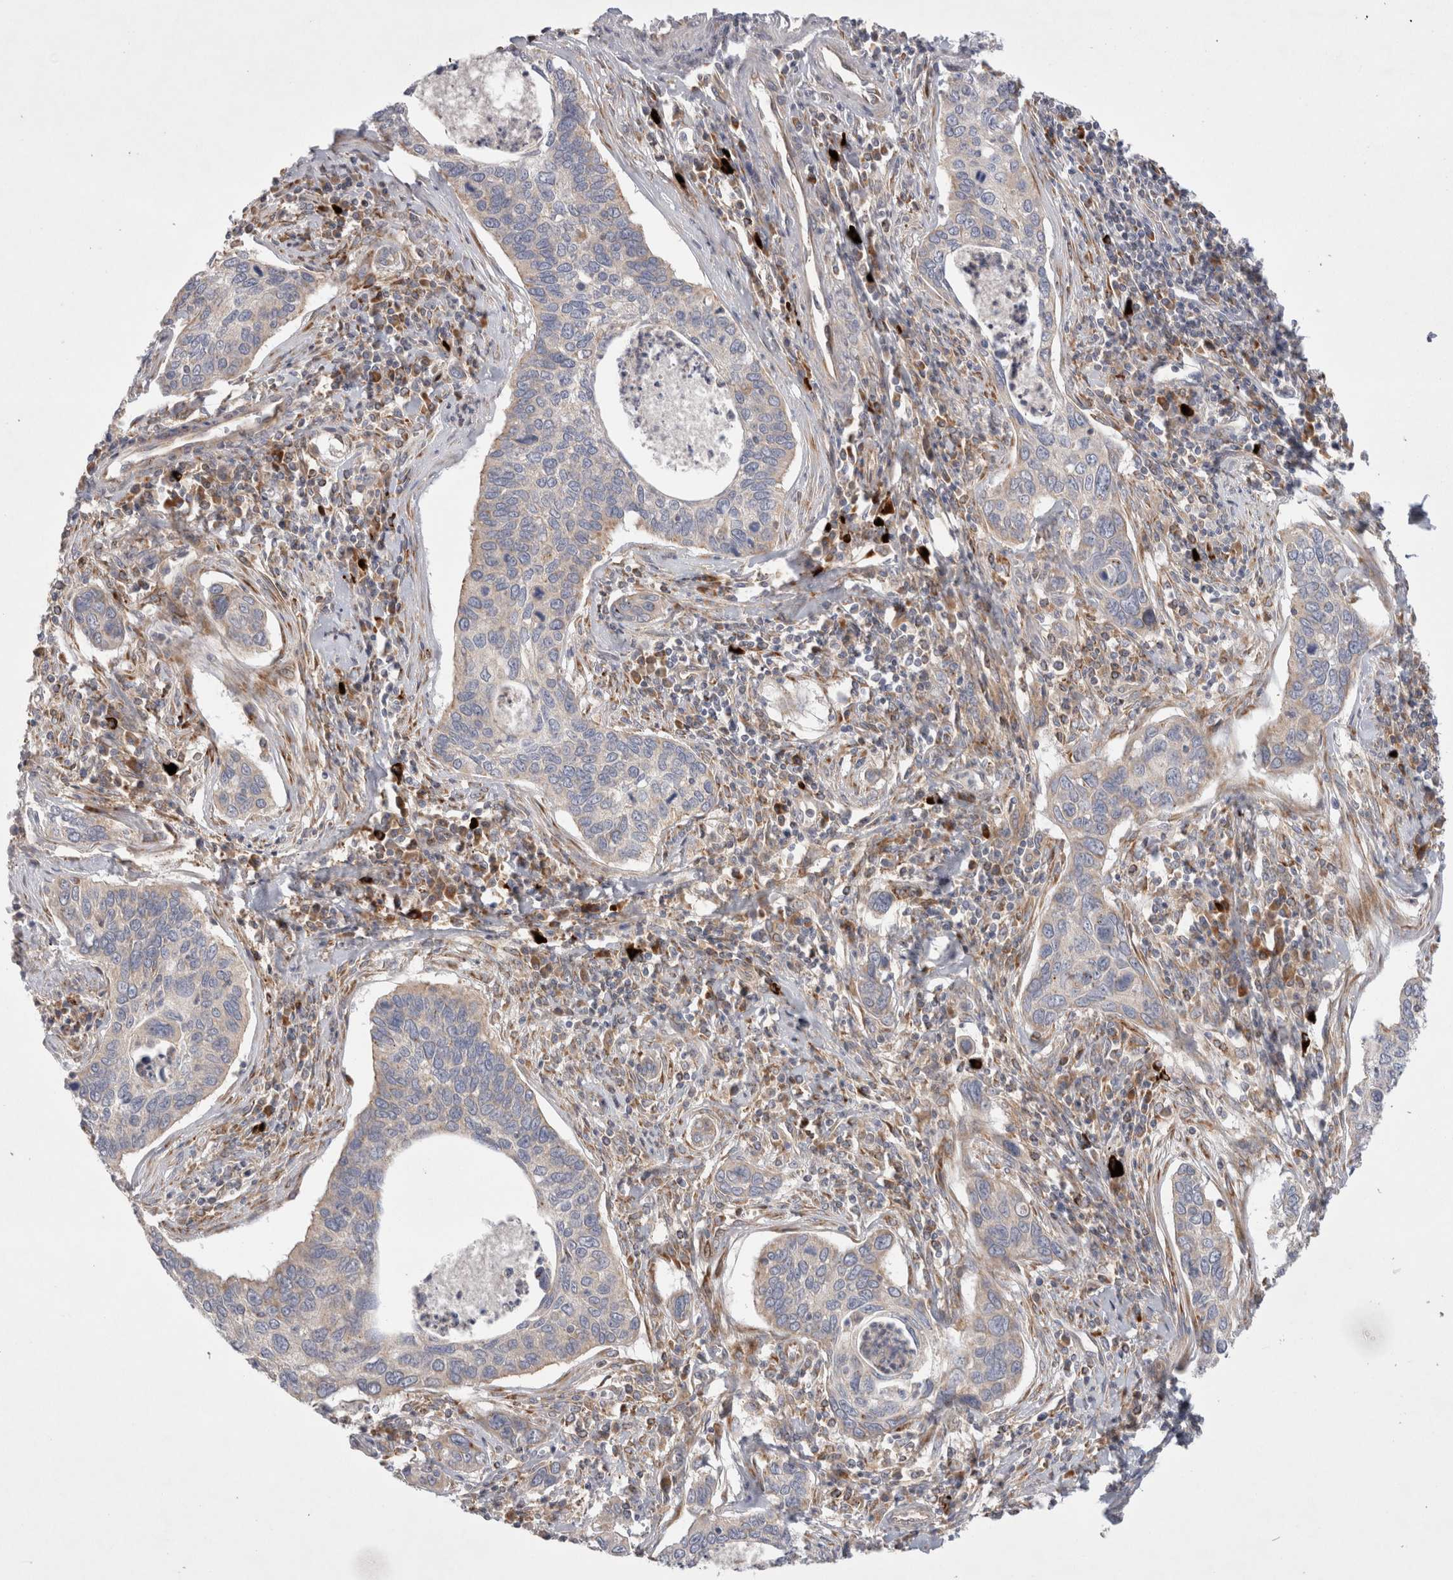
{"staining": {"intensity": "negative", "quantity": "none", "location": "none"}, "tissue": "cervical cancer", "cell_type": "Tumor cells", "image_type": "cancer", "snomed": [{"axis": "morphology", "description": "Squamous cell carcinoma, NOS"}, {"axis": "topography", "description": "Cervix"}], "caption": "Immunohistochemical staining of human squamous cell carcinoma (cervical) exhibits no significant positivity in tumor cells.", "gene": "TBC1D16", "patient": {"sex": "female", "age": 53}}